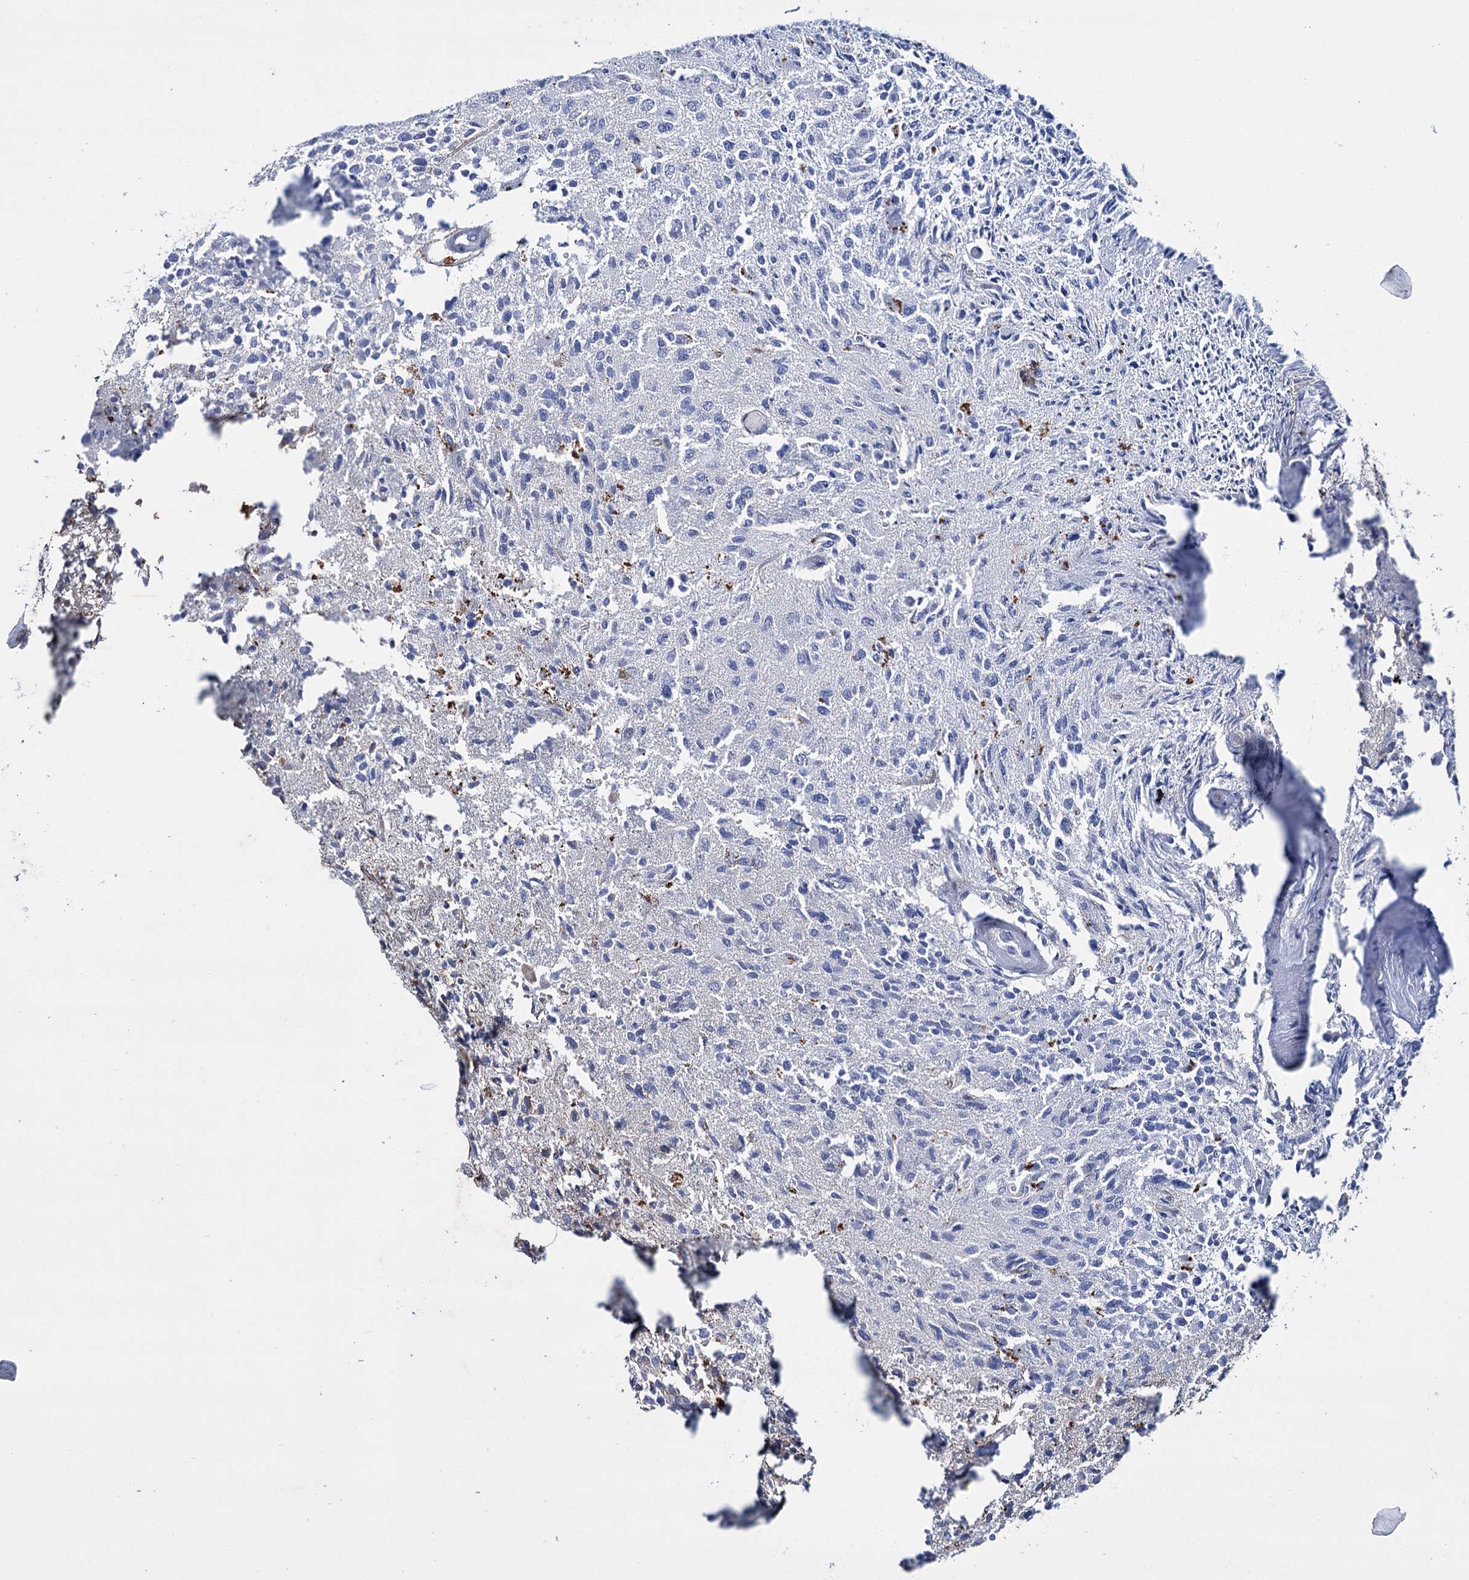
{"staining": {"intensity": "negative", "quantity": "none", "location": "none"}, "tissue": "glioma", "cell_type": "Tumor cells", "image_type": "cancer", "snomed": [{"axis": "morphology", "description": "Glioma, malignant, High grade"}, {"axis": "morphology", "description": "Glioblastoma, NOS"}, {"axis": "topography", "description": "Brain"}], "caption": "Tumor cells show no significant protein expression in glioma.", "gene": "LYZL4", "patient": {"sex": "male", "age": 60}}